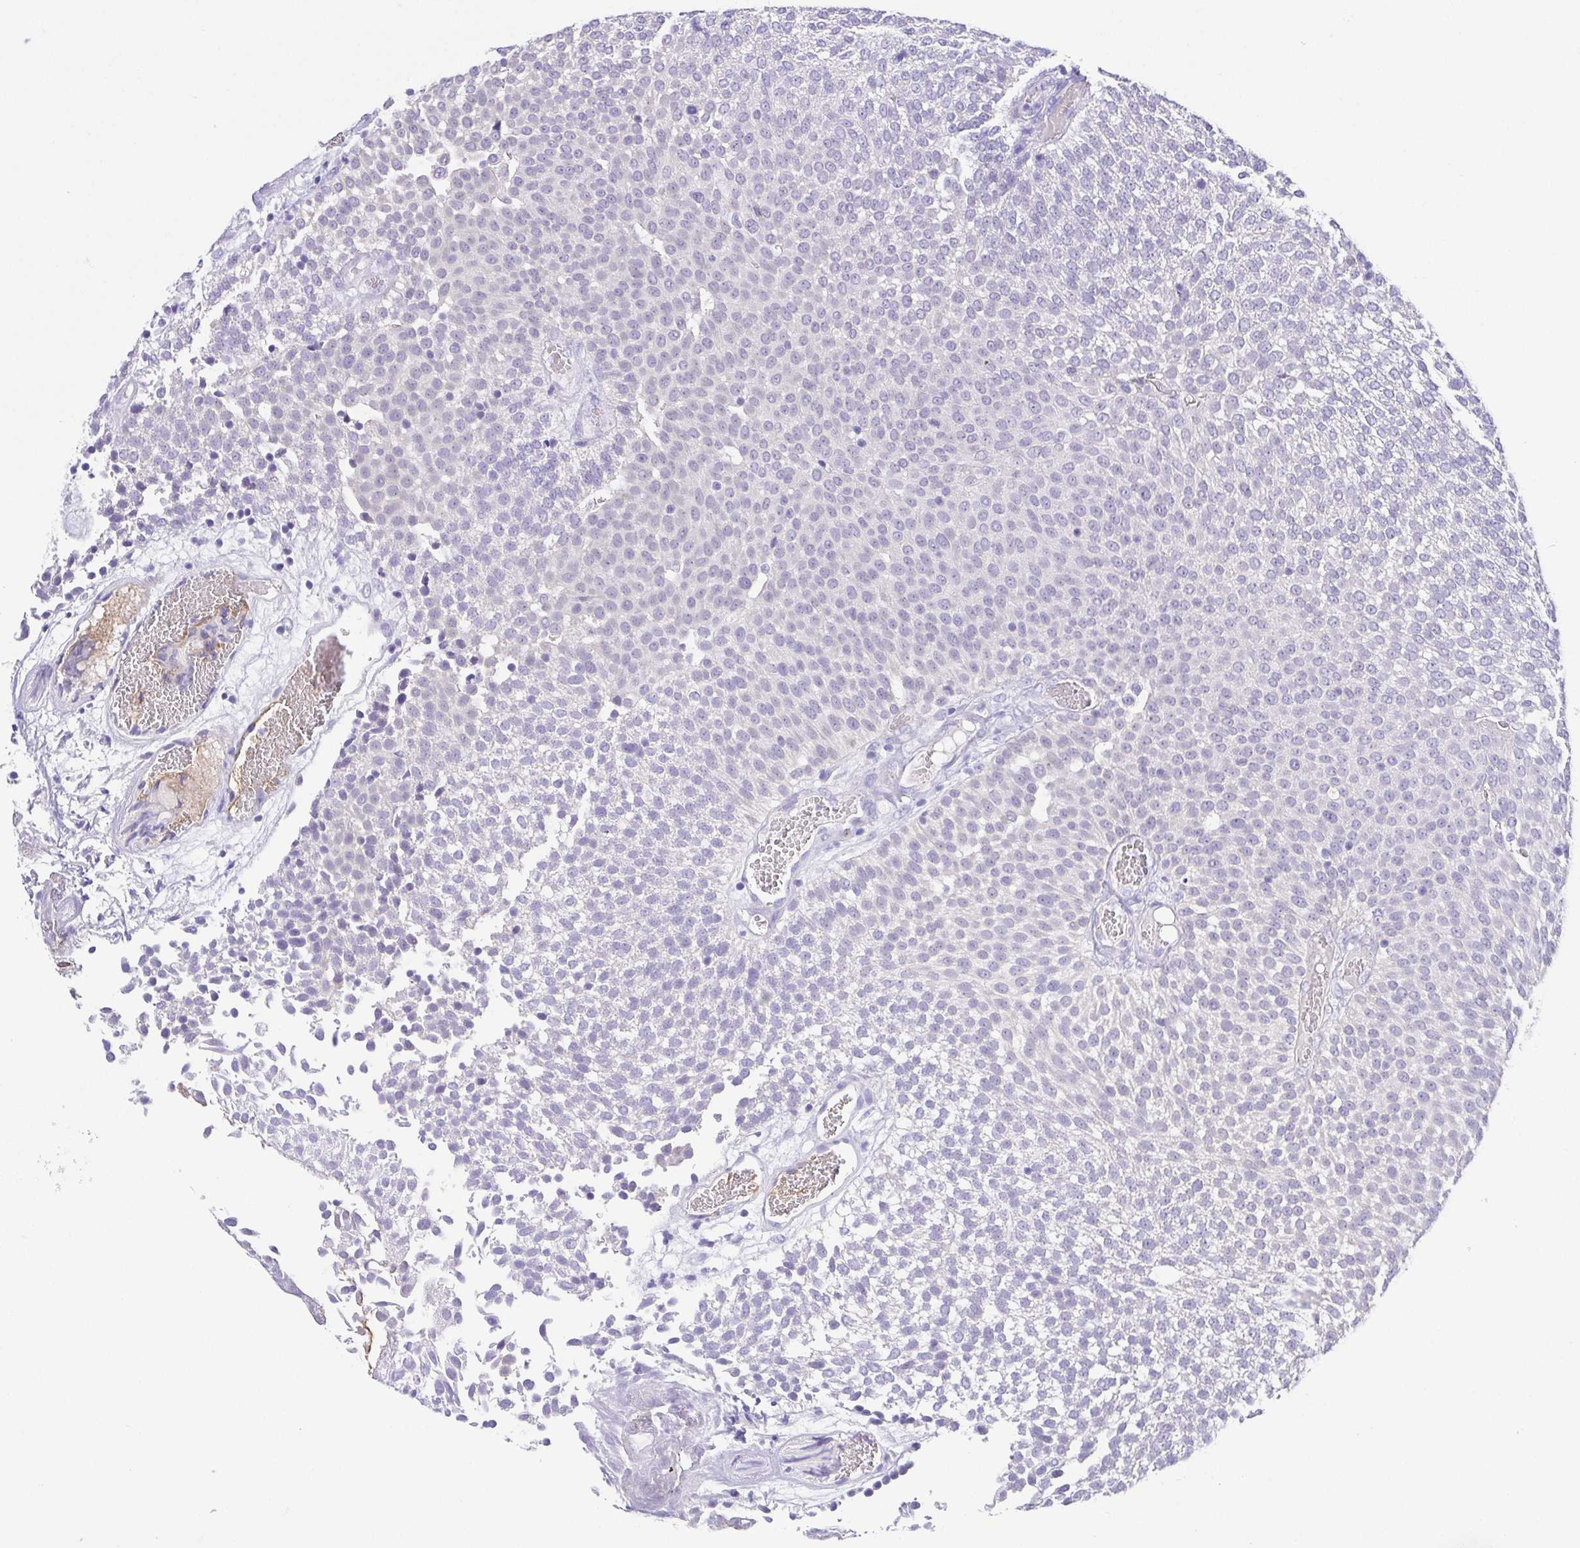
{"staining": {"intensity": "negative", "quantity": "none", "location": "none"}, "tissue": "urothelial cancer", "cell_type": "Tumor cells", "image_type": "cancer", "snomed": [{"axis": "morphology", "description": "Urothelial carcinoma, Low grade"}, {"axis": "topography", "description": "Urinary bladder"}], "caption": "Immunohistochemical staining of low-grade urothelial carcinoma reveals no significant staining in tumor cells.", "gene": "SPATA4", "patient": {"sex": "female", "age": 79}}